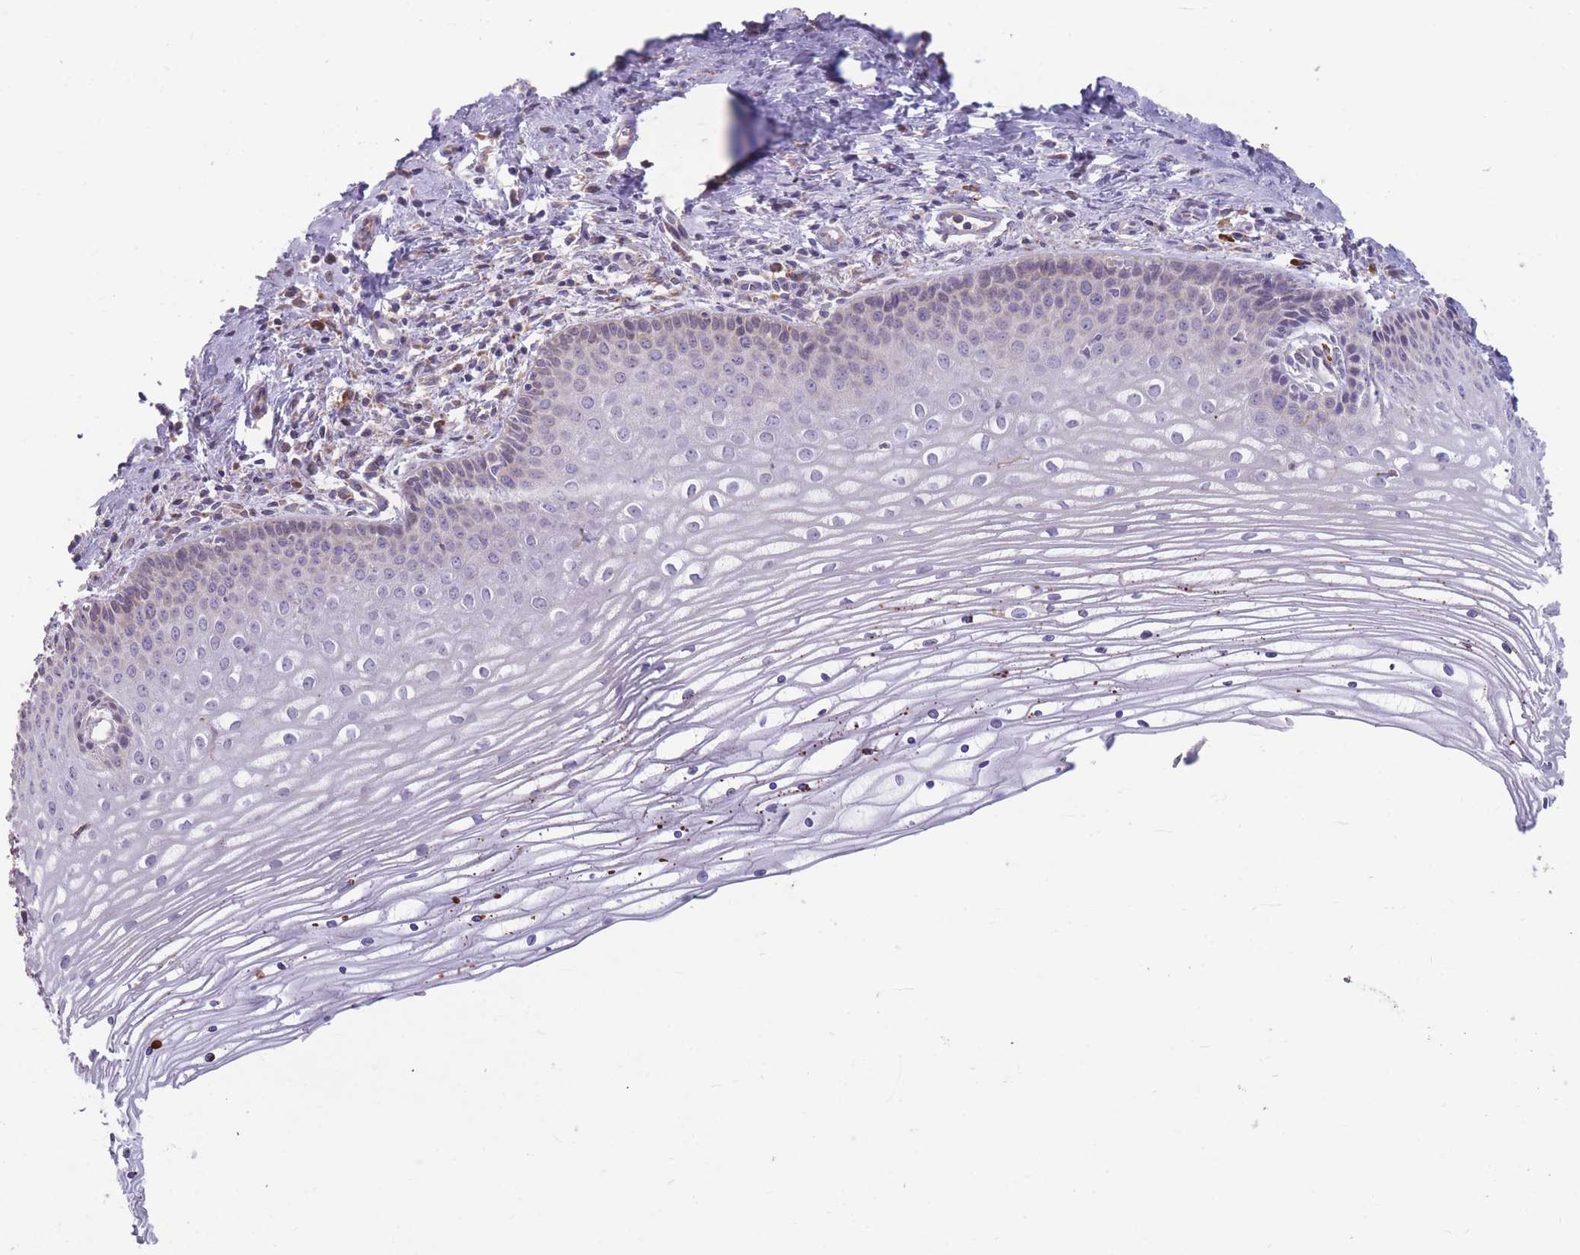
{"staining": {"intensity": "moderate", "quantity": "25%-75%", "location": "cytoplasmic/membranous"}, "tissue": "cervix", "cell_type": "Glandular cells", "image_type": "normal", "snomed": [{"axis": "morphology", "description": "Normal tissue, NOS"}, {"axis": "topography", "description": "Cervix"}], "caption": "Immunohistochemistry (IHC) photomicrograph of benign cervix stained for a protein (brown), which demonstrates medium levels of moderate cytoplasmic/membranous expression in approximately 25%-75% of glandular cells.", "gene": "TRAPPC5", "patient": {"sex": "female", "age": 47}}